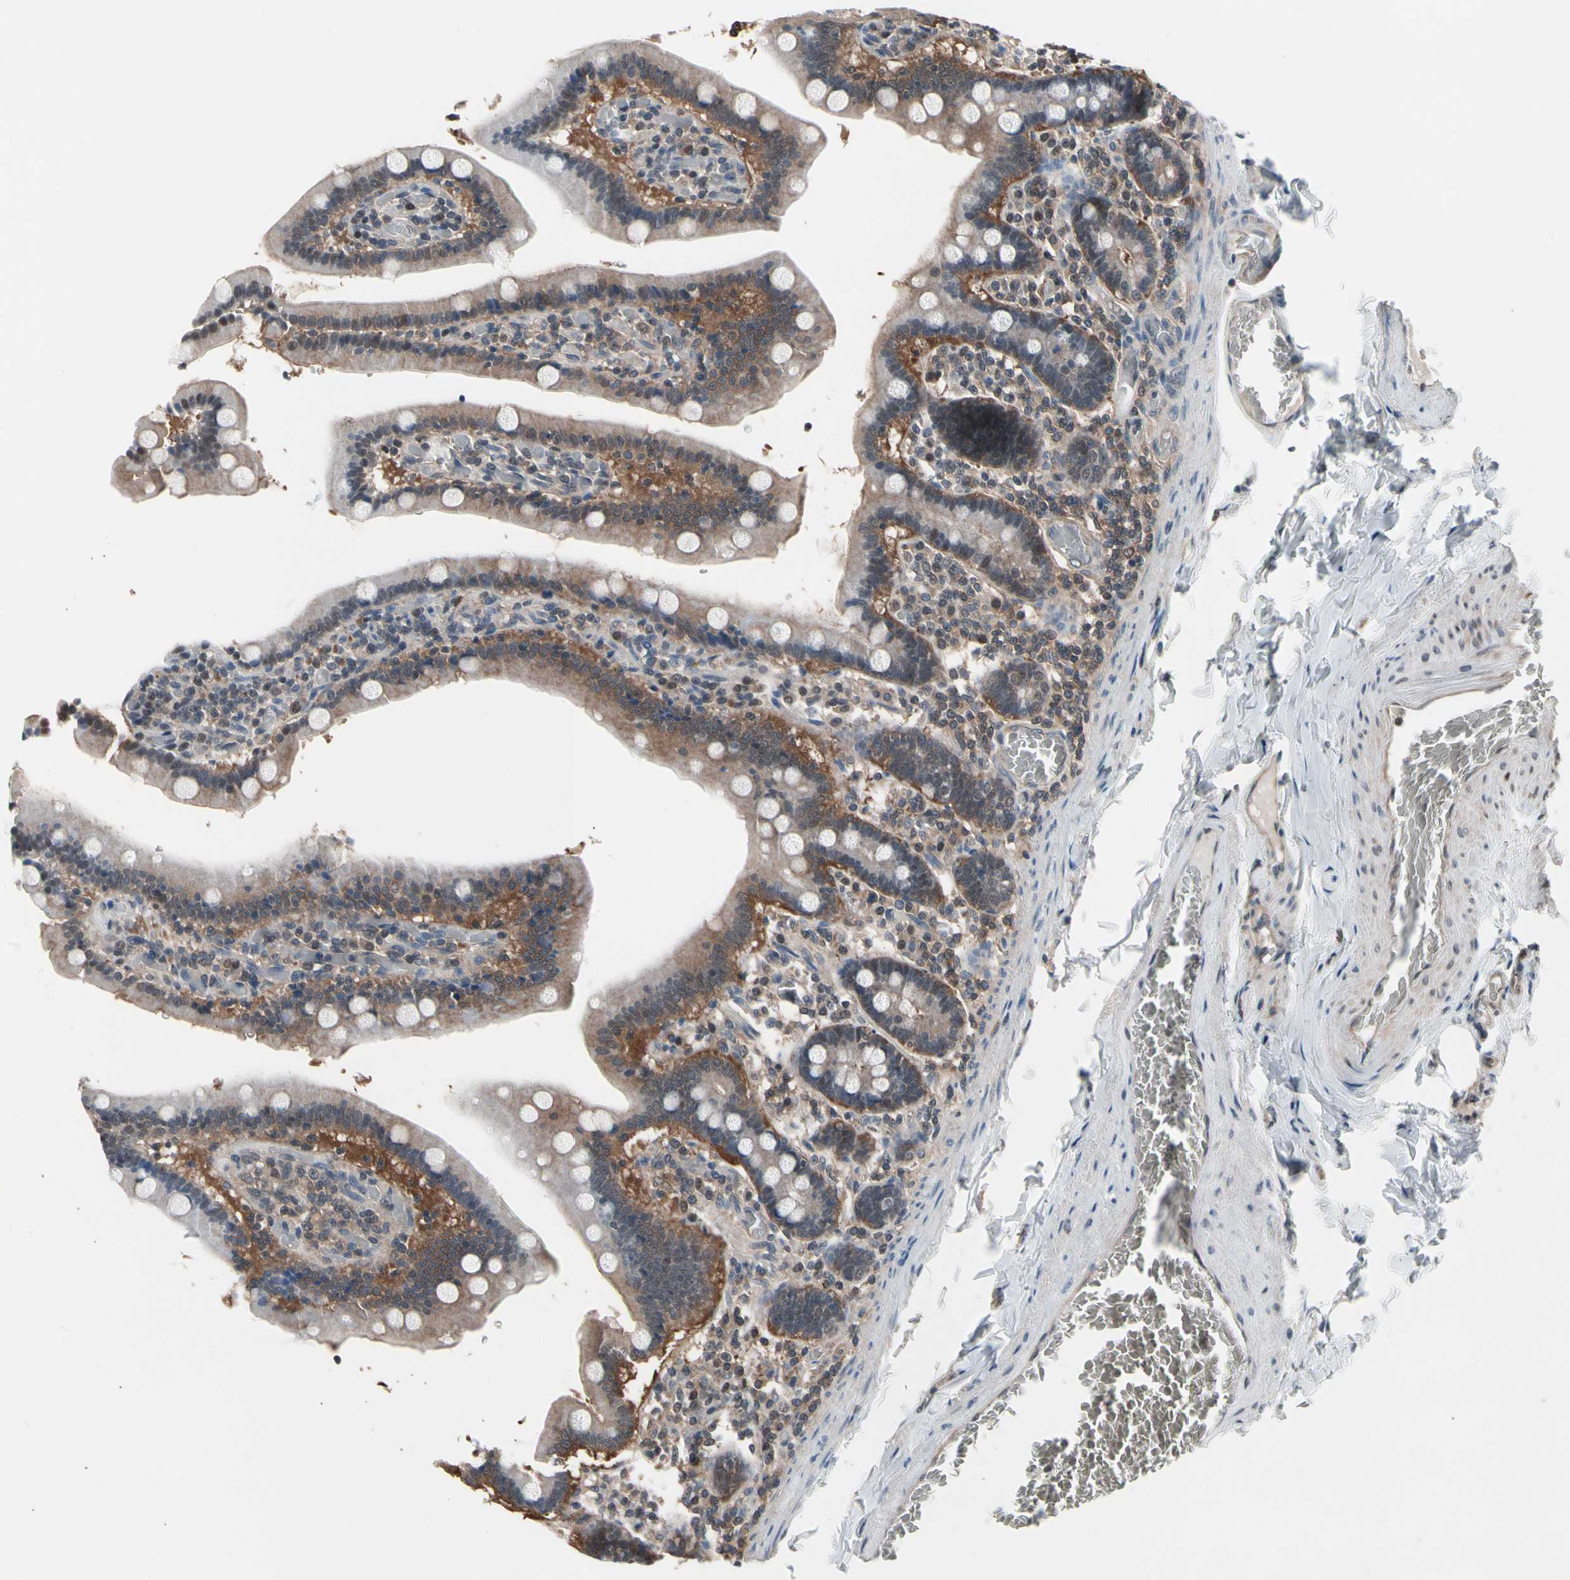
{"staining": {"intensity": "moderate", "quantity": ">75%", "location": "cytoplasmic/membranous"}, "tissue": "duodenum", "cell_type": "Glandular cells", "image_type": "normal", "snomed": [{"axis": "morphology", "description": "Normal tissue, NOS"}, {"axis": "topography", "description": "Duodenum"}], "caption": "Protein staining demonstrates moderate cytoplasmic/membranous expression in approximately >75% of glandular cells in unremarkable duodenum.", "gene": "ENSG00000256646", "patient": {"sex": "female", "age": 53}}